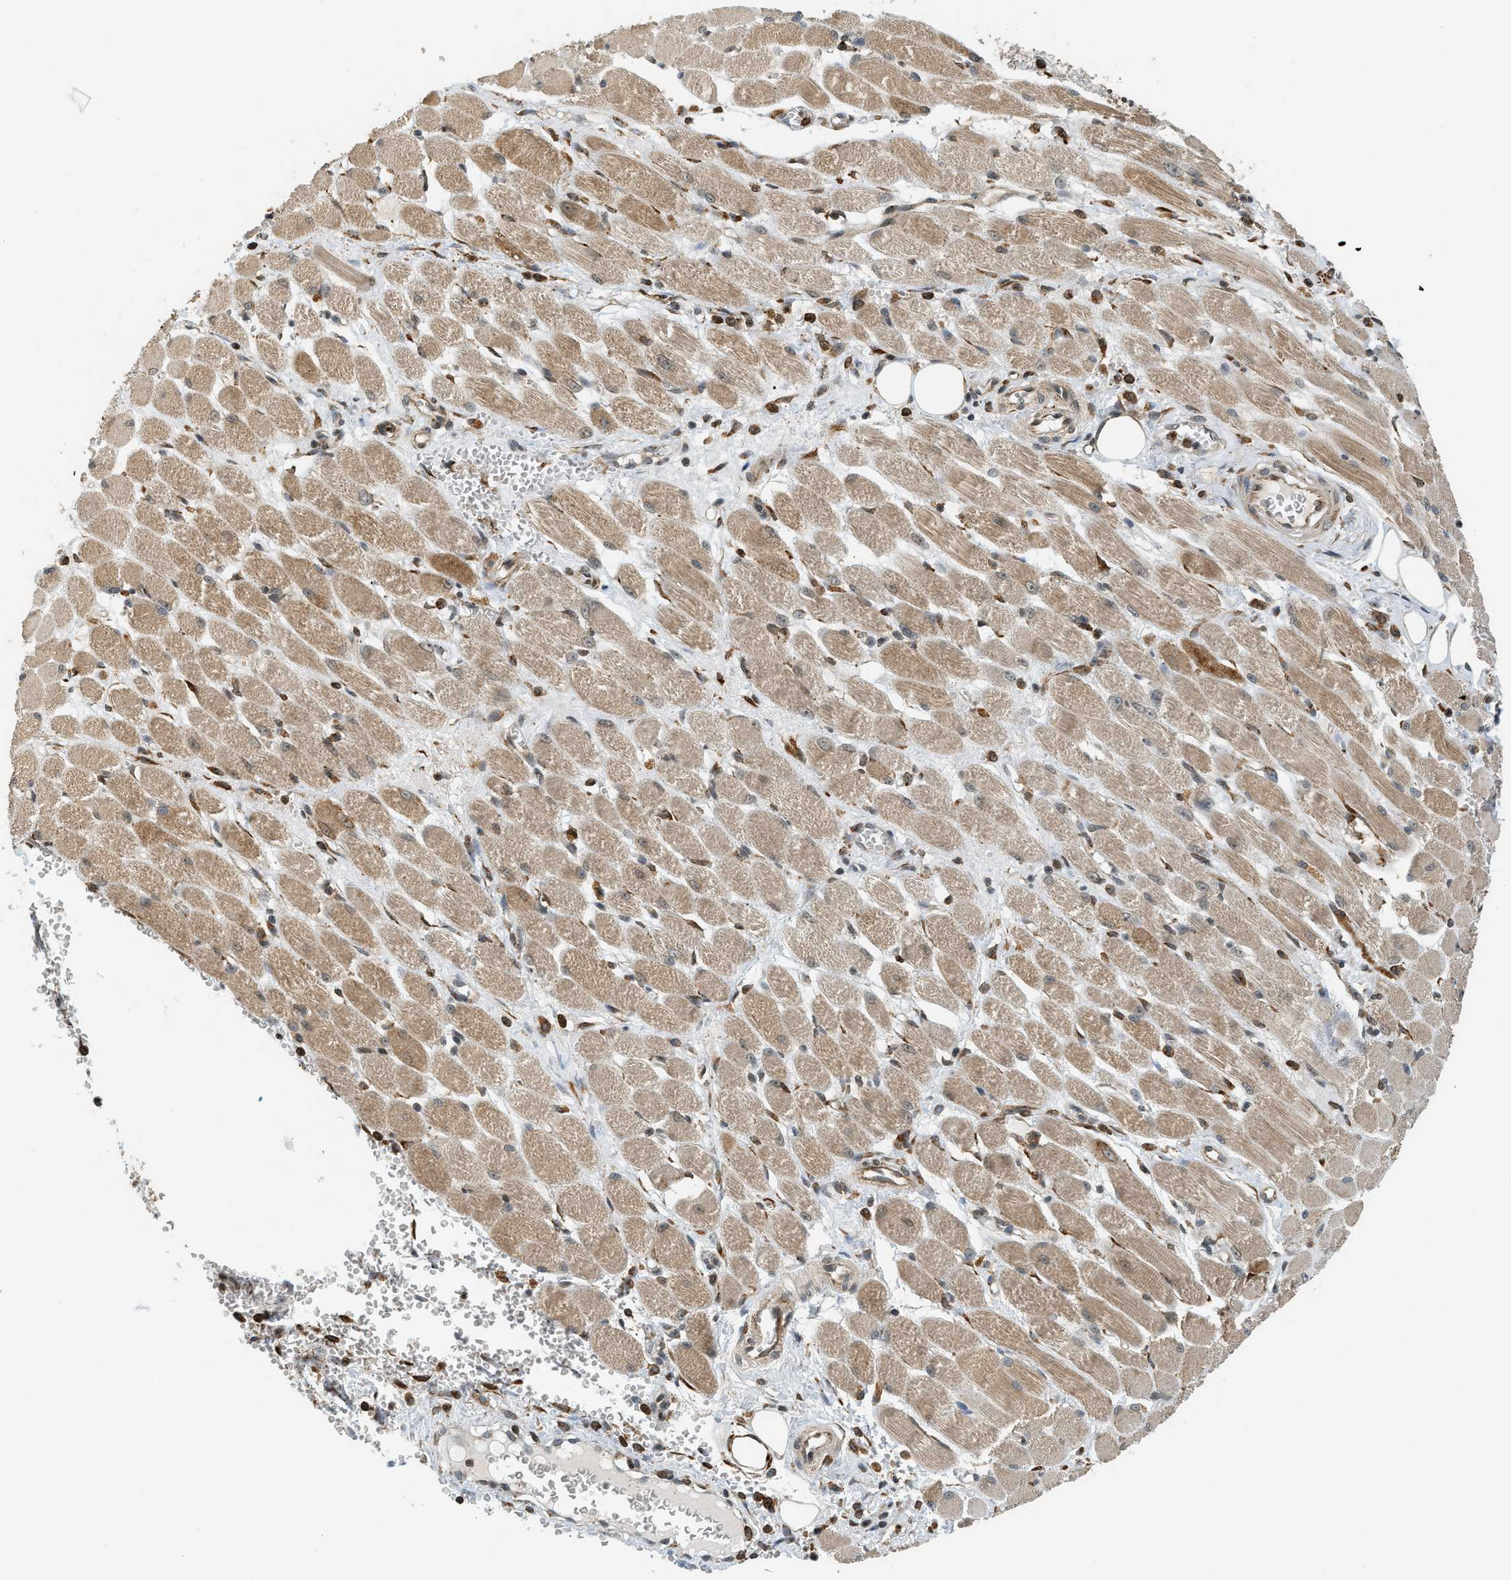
{"staining": {"intensity": "strong", "quantity": ">75%", "location": "cytoplasmic/membranous,nuclear"}, "tissue": "adipose tissue", "cell_type": "Adipocytes", "image_type": "normal", "snomed": [{"axis": "morphology", "description": "Squamous cell carcinoma, NOS"}, {"axis": "topography", "description": "Oral tissue"}, {"axis": "topography", "description": "Head-Neck"}], "caption": "Immunohistochemical staining of benign adipose tissue reveals strong cytoplasmic/membranous,nuclear protein positivity in about >75% of adipocytes.", "gene": "SEMA4D", "patient": {"sex": "female", "age": 50}}